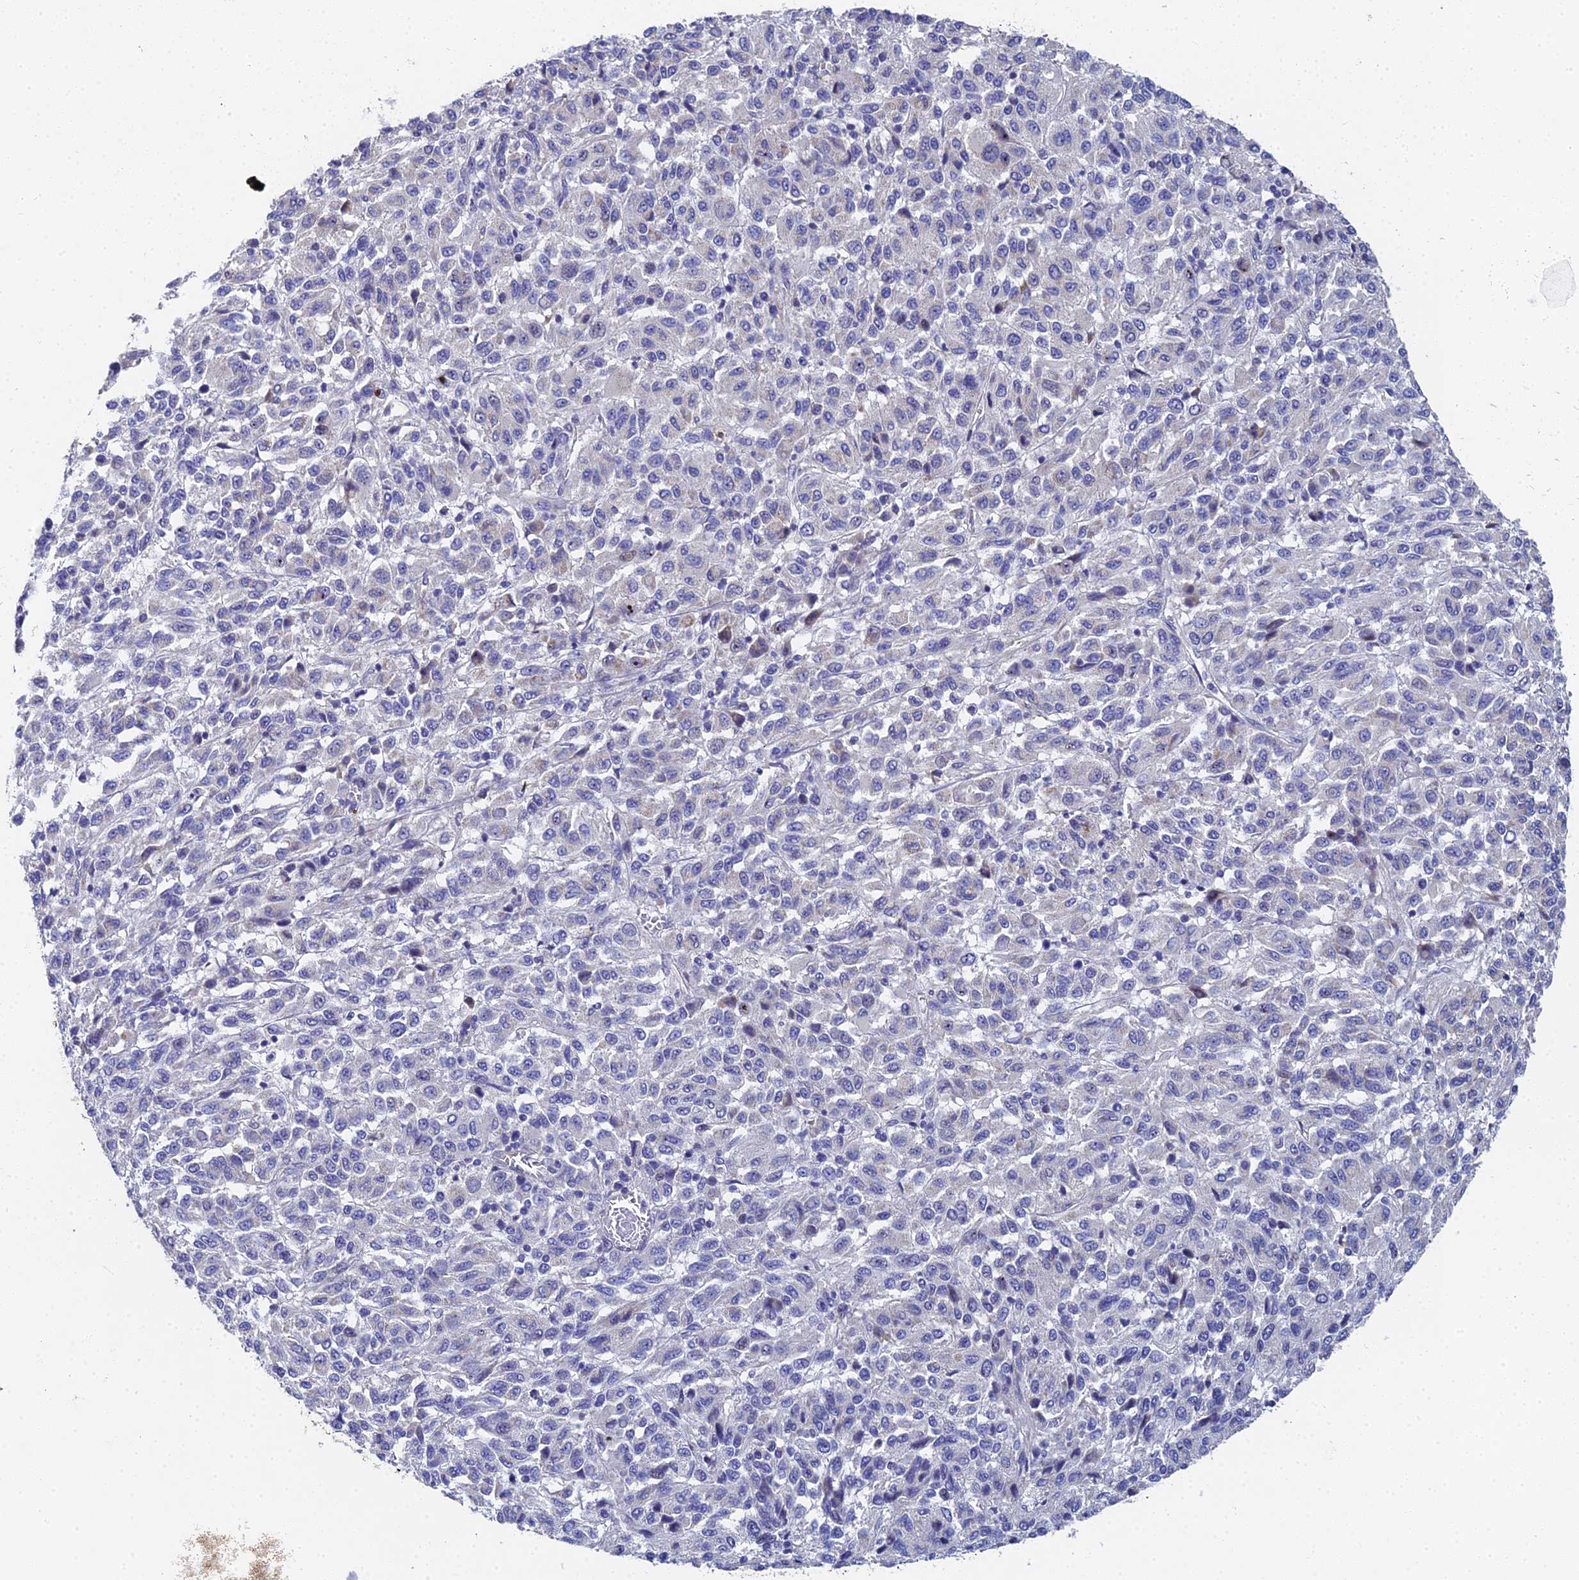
{"staining": {"intensity": "negative", "quantity": "none", "location": "none"}, "tissue": "melanoma", "cell_type": "Tumor cells", "image_type": "cancer", "snomed": [{"axis": "morphology", "description": "Malignant melanoma, Metastatic site"}, {"axis": "topography", "description": "Lung"}], "caption": "Immunohistochemistry of human melanoma reveals no positivity in tumor cells.", "gene": "ENSG00000268674", "patient": {"sex": "male", "age": 64}}